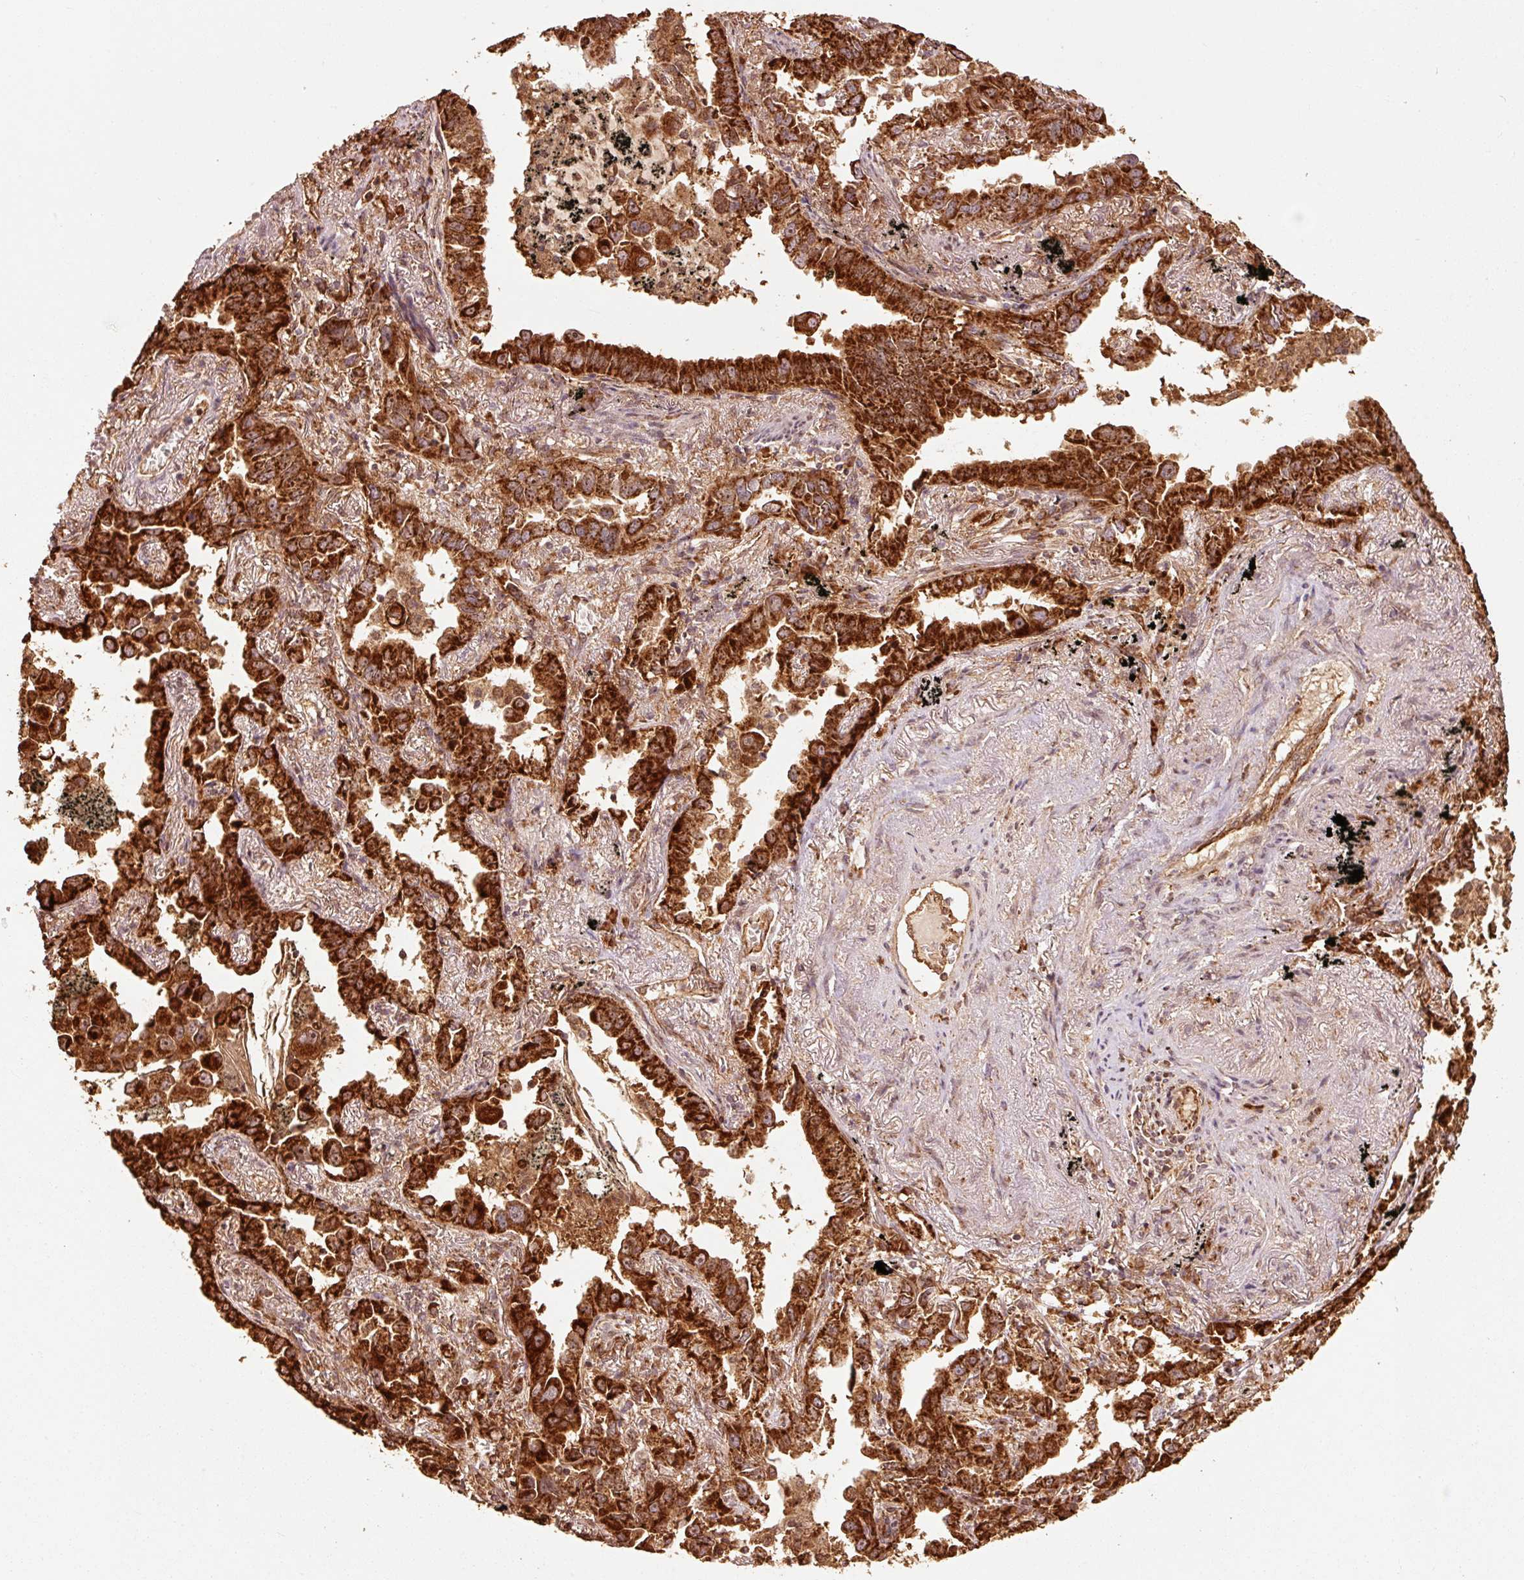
{"staining": {"intensity": "strong", "quantity": ">75%", "location": "cytoplasmic/membranous"}, "tissue": "lung cancer", "cell_type": "Tumor cells", "image_type": "cancer", "snomed": [{"axis": "morphology", "description": "Adenocarcinoma, NOS"}, {"axis": "topography", "description": "Lung"}], "caption": "Immunohistochemical staining of human adenocarcinoma (lung) exhibits high levels of strong cytoplasmic/membranous expression in approximately >75% of tumor cells.", "gene": "MRPL16", "patient": {"sex": "male", "age": 67}}